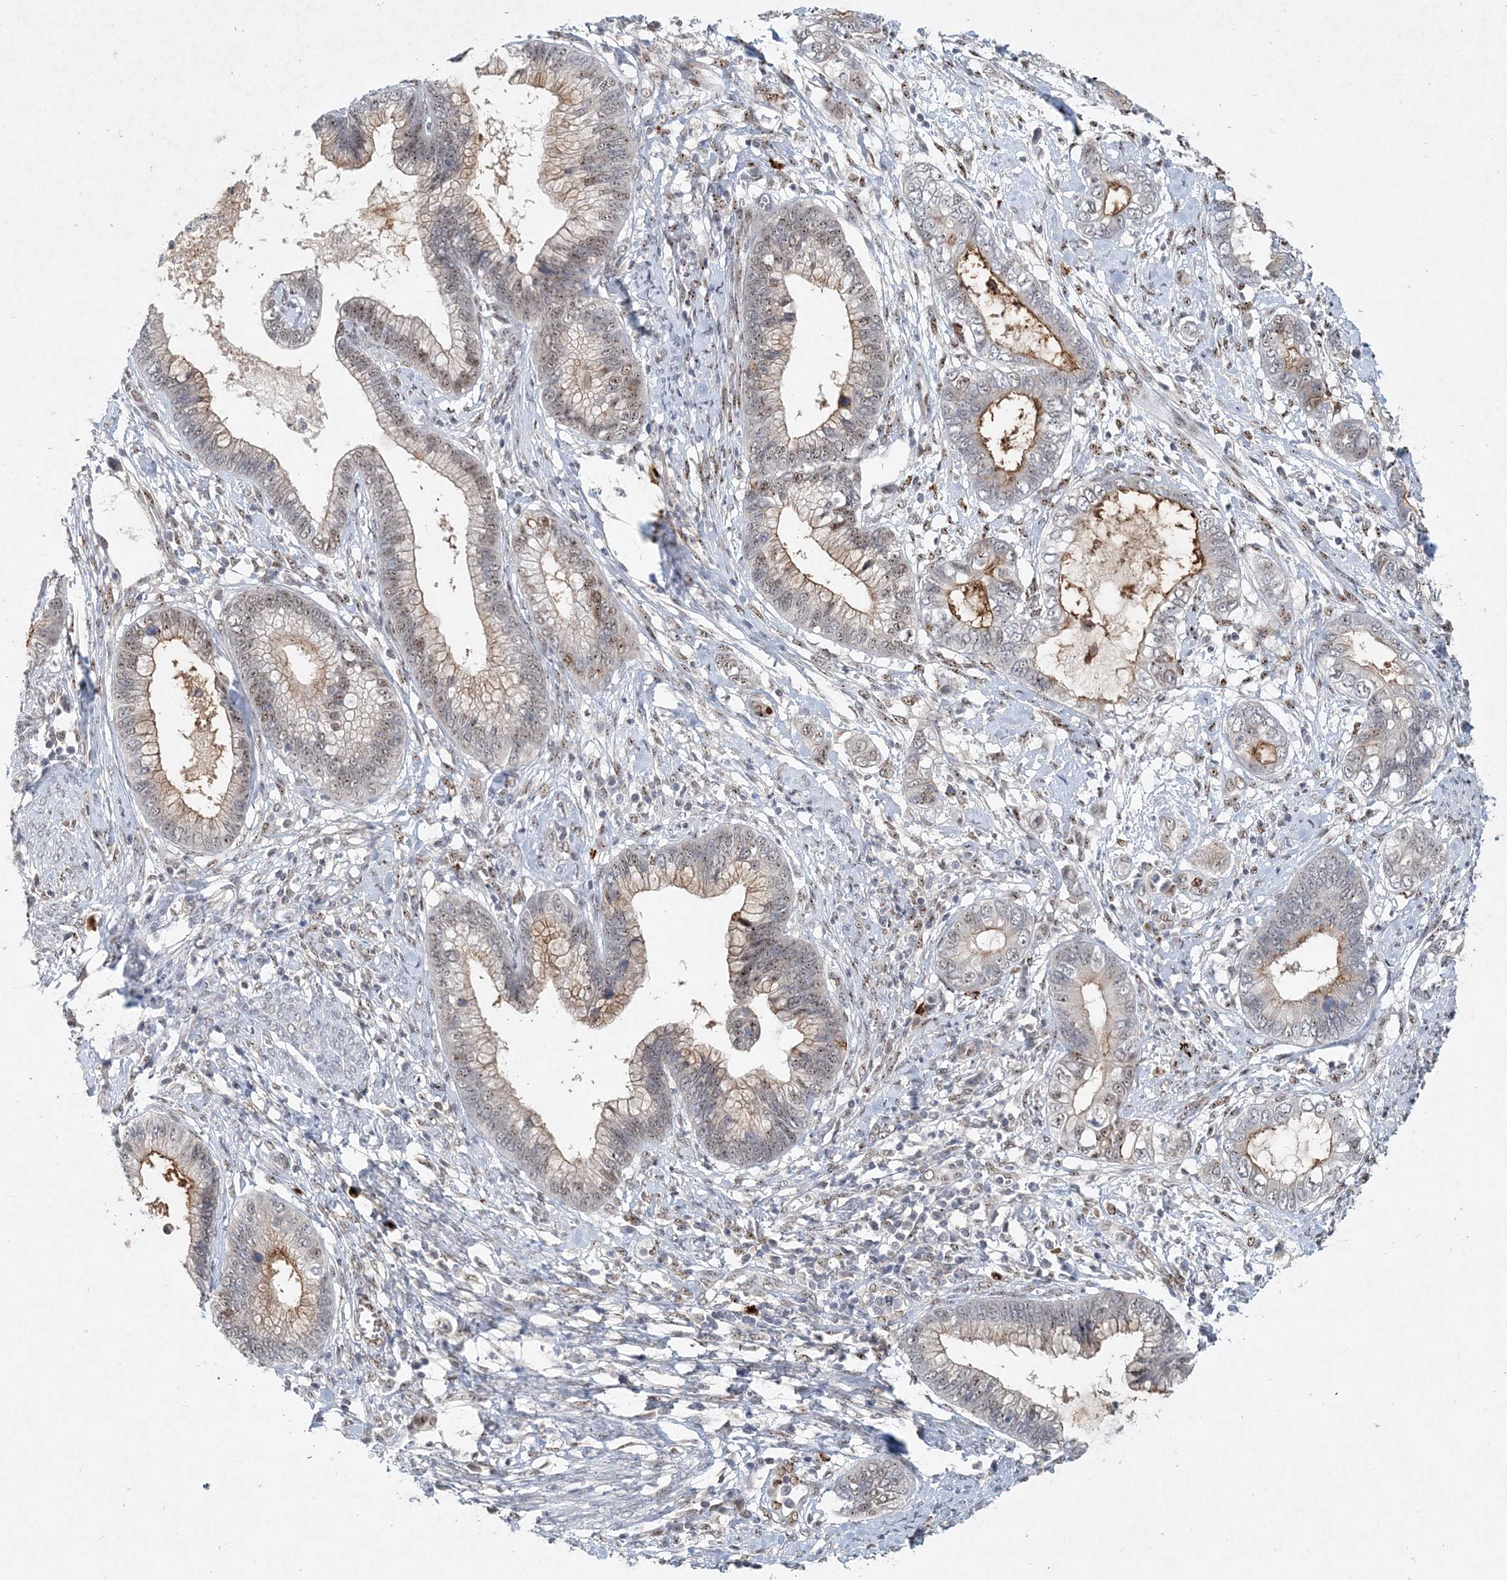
{"staining": {"intensity": "moderate", "quantity": "<25%", "location": "cytoplasmic/membranous"}, "tissue": "cervical cancer", "cell_type": "Tumor cells", "image_type": "cancer", "snomed": [{"axis": "morphology", "description": "Adenocarcinoma, NOS"}, {"axis": "topography", "description": "Cervix"}], "caption": "Protein analysis of cervical cancer (adenocarcinoma) tissue displays moderate cytoplasmic/membranous positivity in approximately <25% of tumor cells.", "gene": "GIN1", "patient": {"sex": "female", "age": 44}}